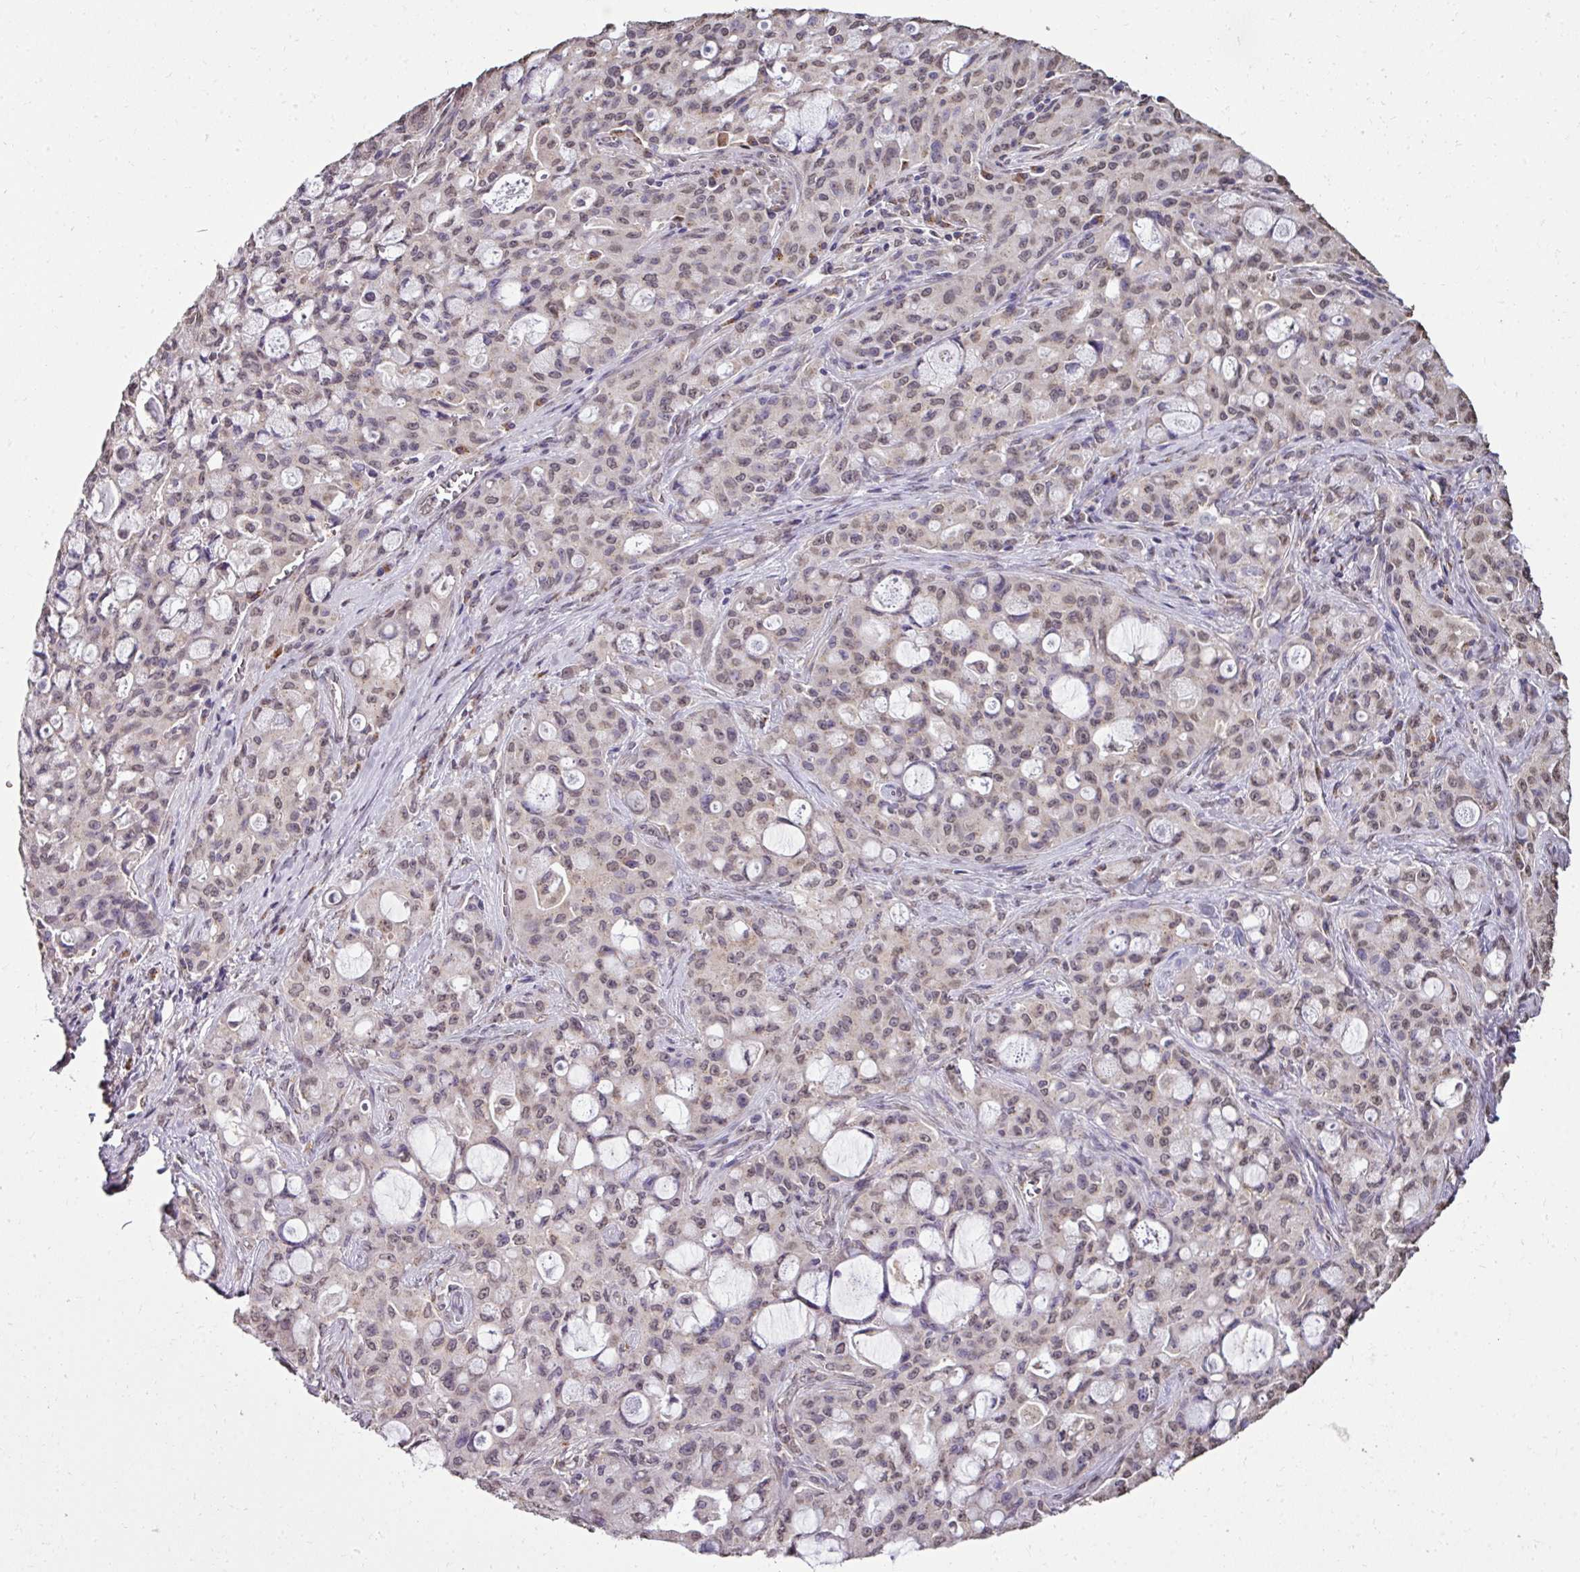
{"staining": {"intensity": "weak", "quantity": "<25%", "location": "nuclear"}, "tissue": "lung cancer", "cell_type": "Tumor cells", "image_type": "cancer", "snomed": [{"axis": "morphology", "description": "Adenocarcinoma, NOS"}, {"axis": "topography", "description": "Lung"}], "caption": "DAB (3,3'-diaminobenzidine) immunohistochemical staining of human lung cancer (adenocarcinoma) exhibits no significant expression in tumor cells.", "gene": "JPH2", "patient": {"sex": "female", "age": 44}}